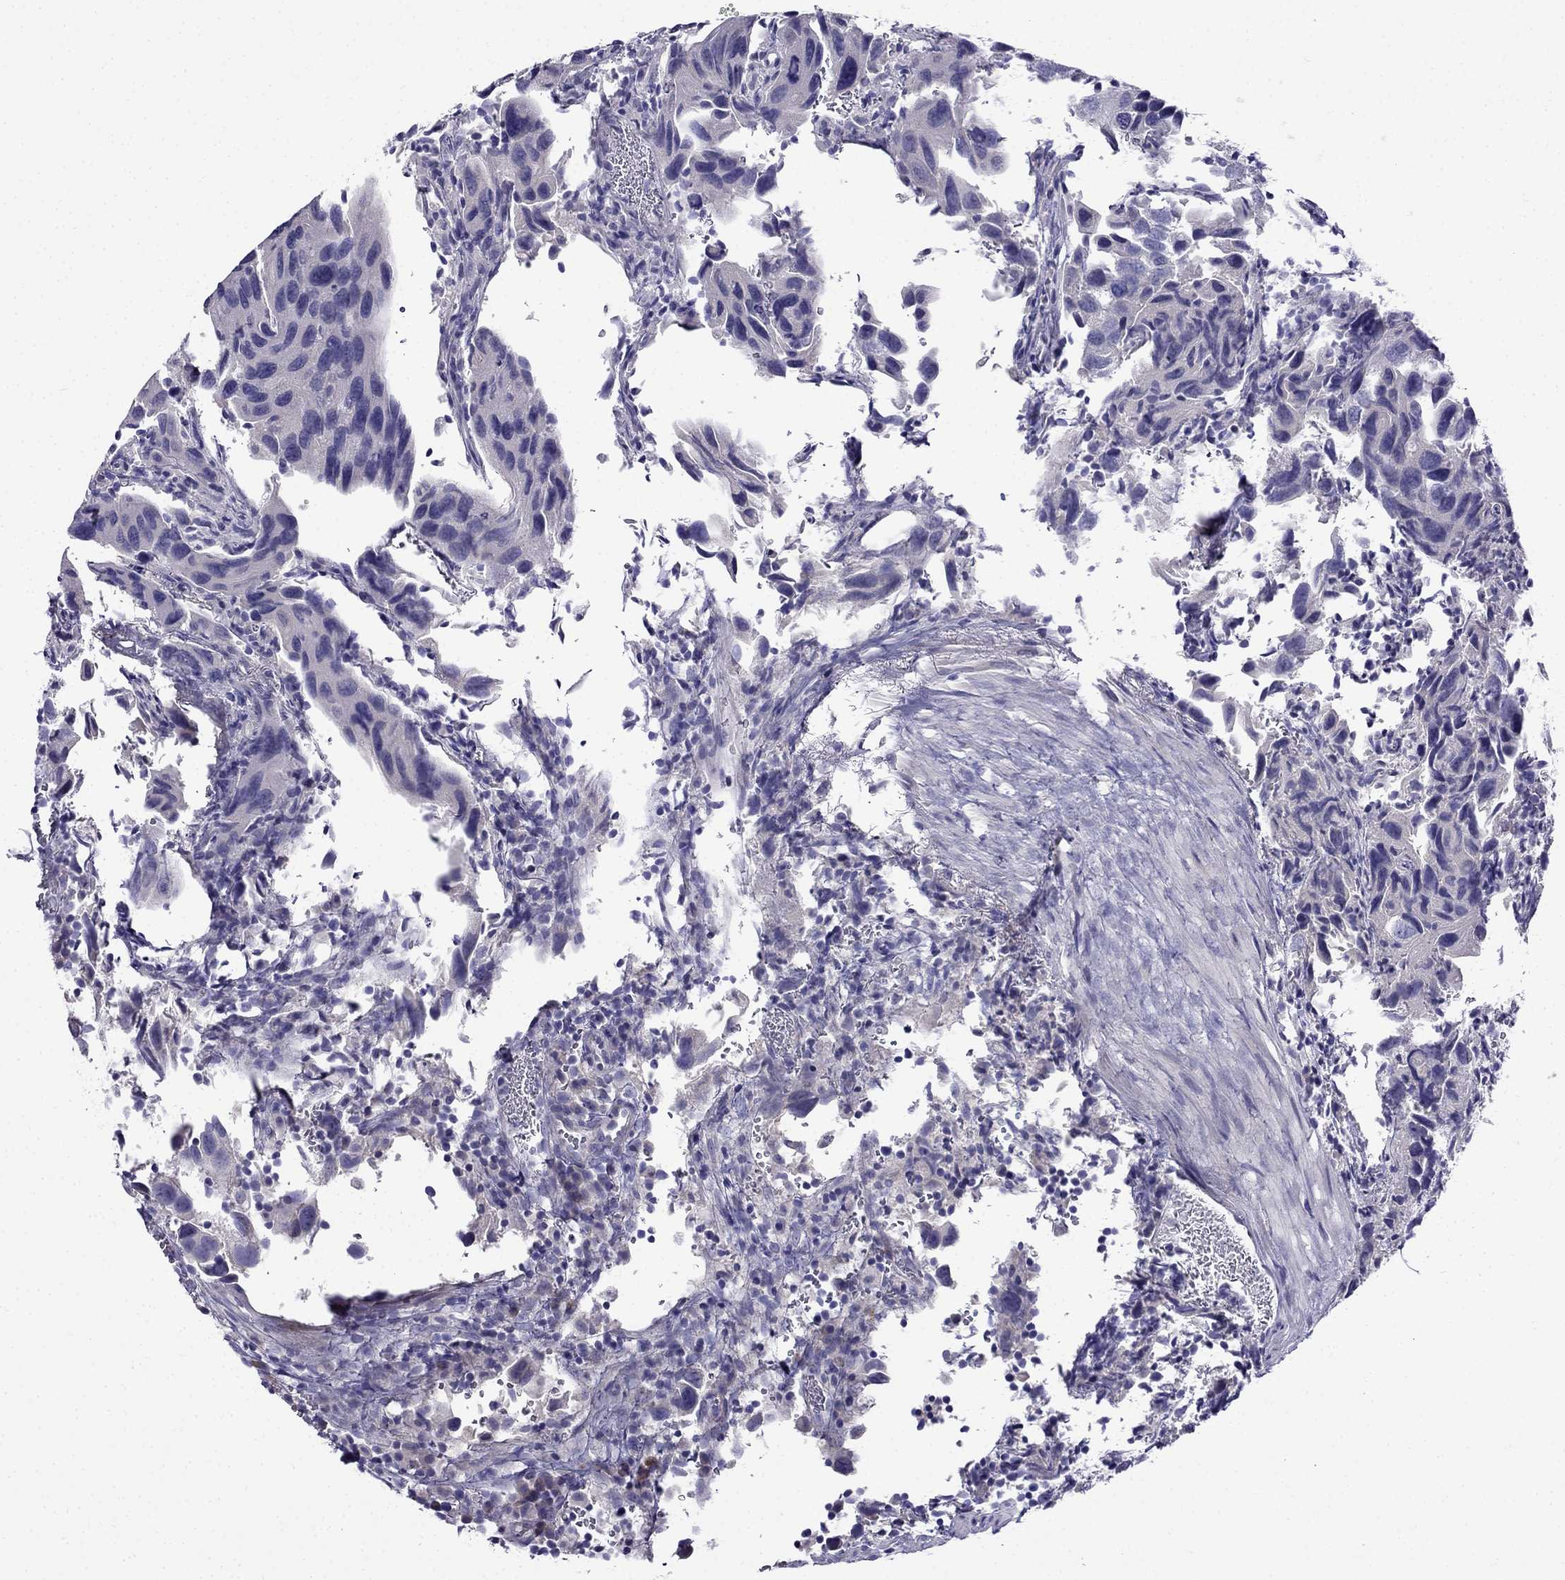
{"staining": {"intensity": "negative", "quantity": "none", "location": "none"}, "tissue": "urothelial cancer", "cell_type": "Tumor cells", "image_type": "cancer", "snomed": [{"axis": "morphology", "description": "Urothelial carcinoma, High grade"}, {"axis": "topography", "description": "Urinary bladder"}], "caption": "Immunohistochemical staining of high-grade urothelial carcinoma displays no significant positivity in tumor cells.", "gene": "PATE1", "patient": {"sex": "male", "age": 79}}